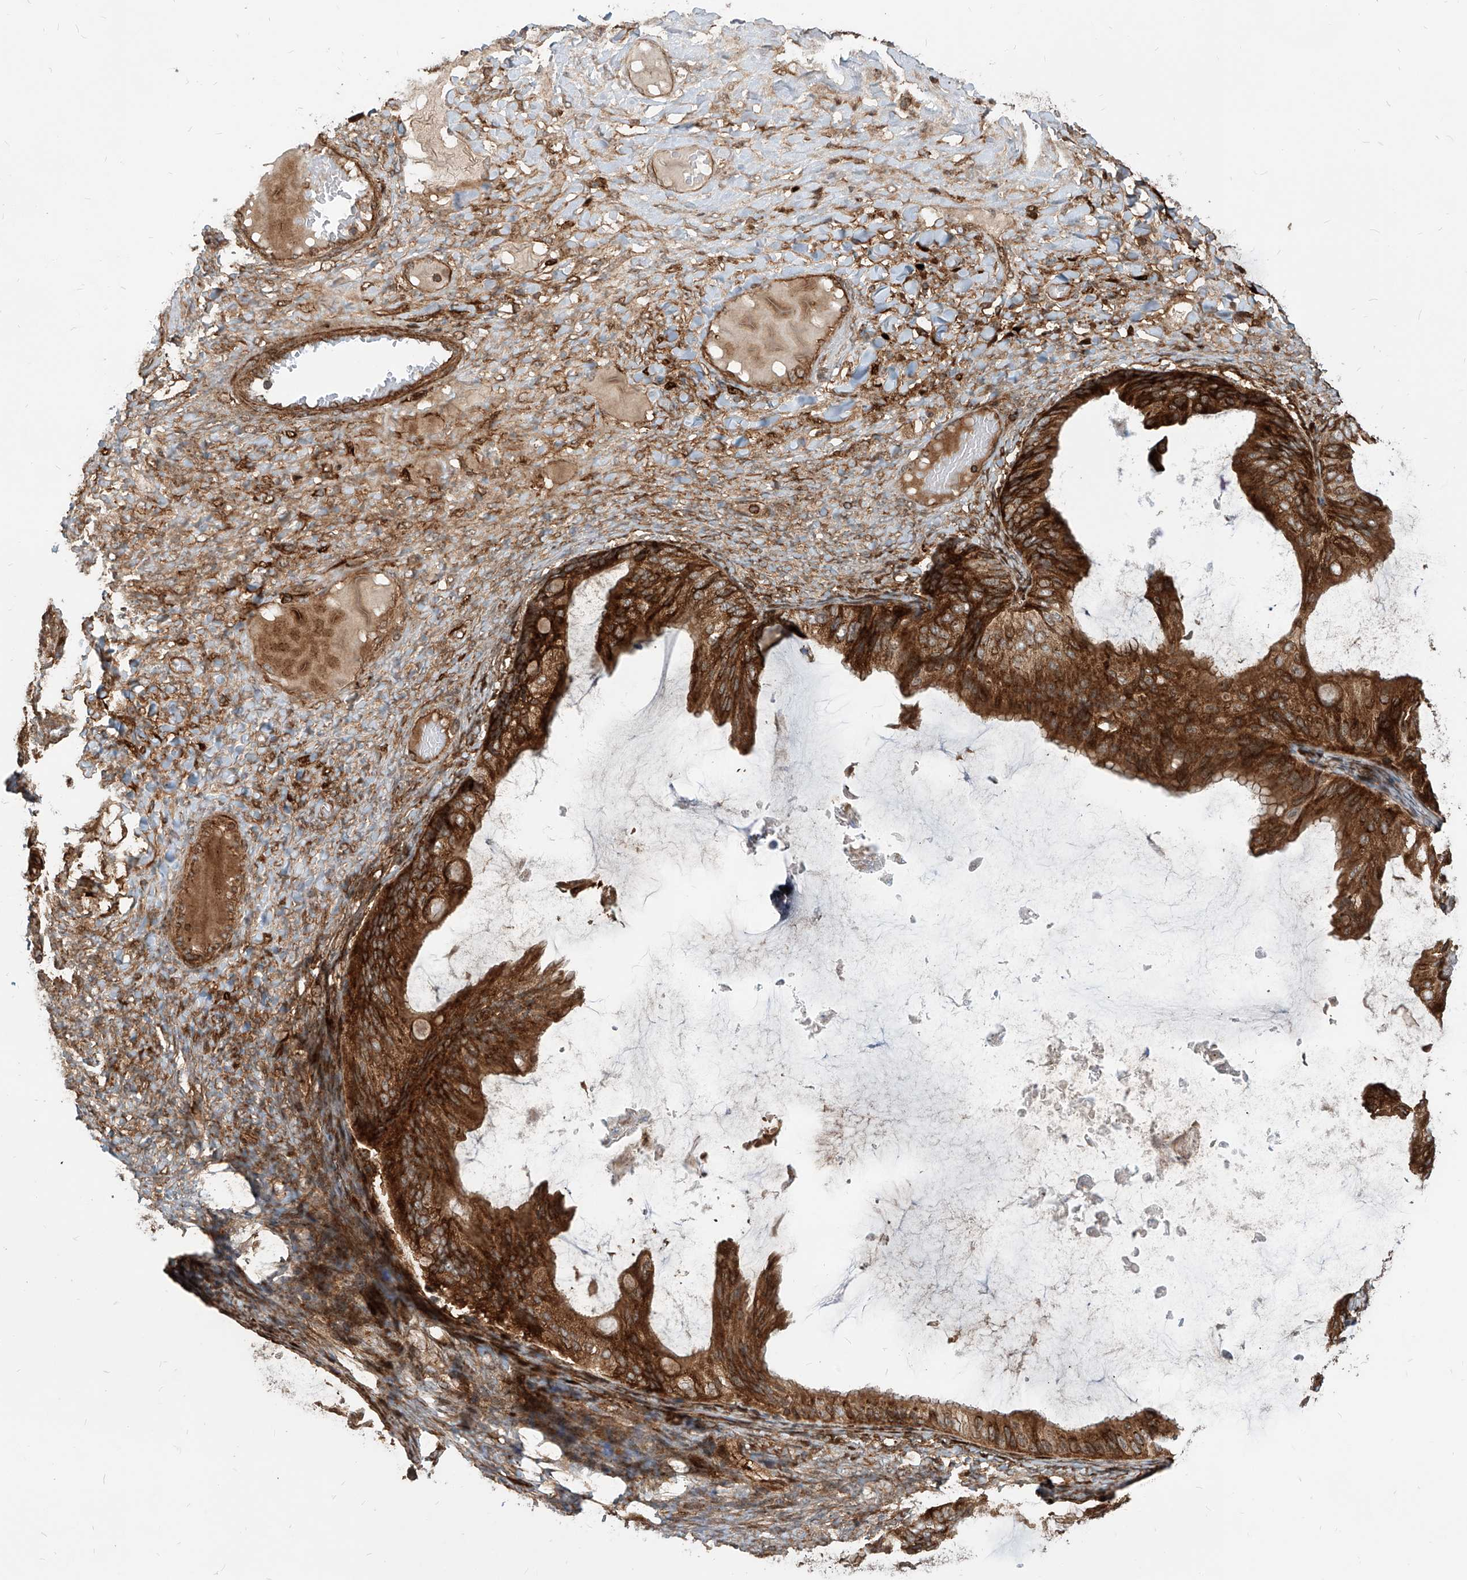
{"staining": {"intensity": "strong", "quantity": ">75%", "location": "cytoplasmic/membranous"}, "tissue": "ovarian cancer", "cell_type": "Tumor cells", "image_type": "cancer", "snomed": [{"axis": "morphology", "description": "Cystadenocarcinoma, mucinous, NOS"}, {"axis": "topography", "description": "Ovary"}], "caption": "Mucinous cystadenocarcinoma (ovarian) stained for a protein reveals strong cytoplasmic/membranous positivity in tumor cells.", "gene": "MAGED2", "patient": {"sex": "female", "age": 61}}